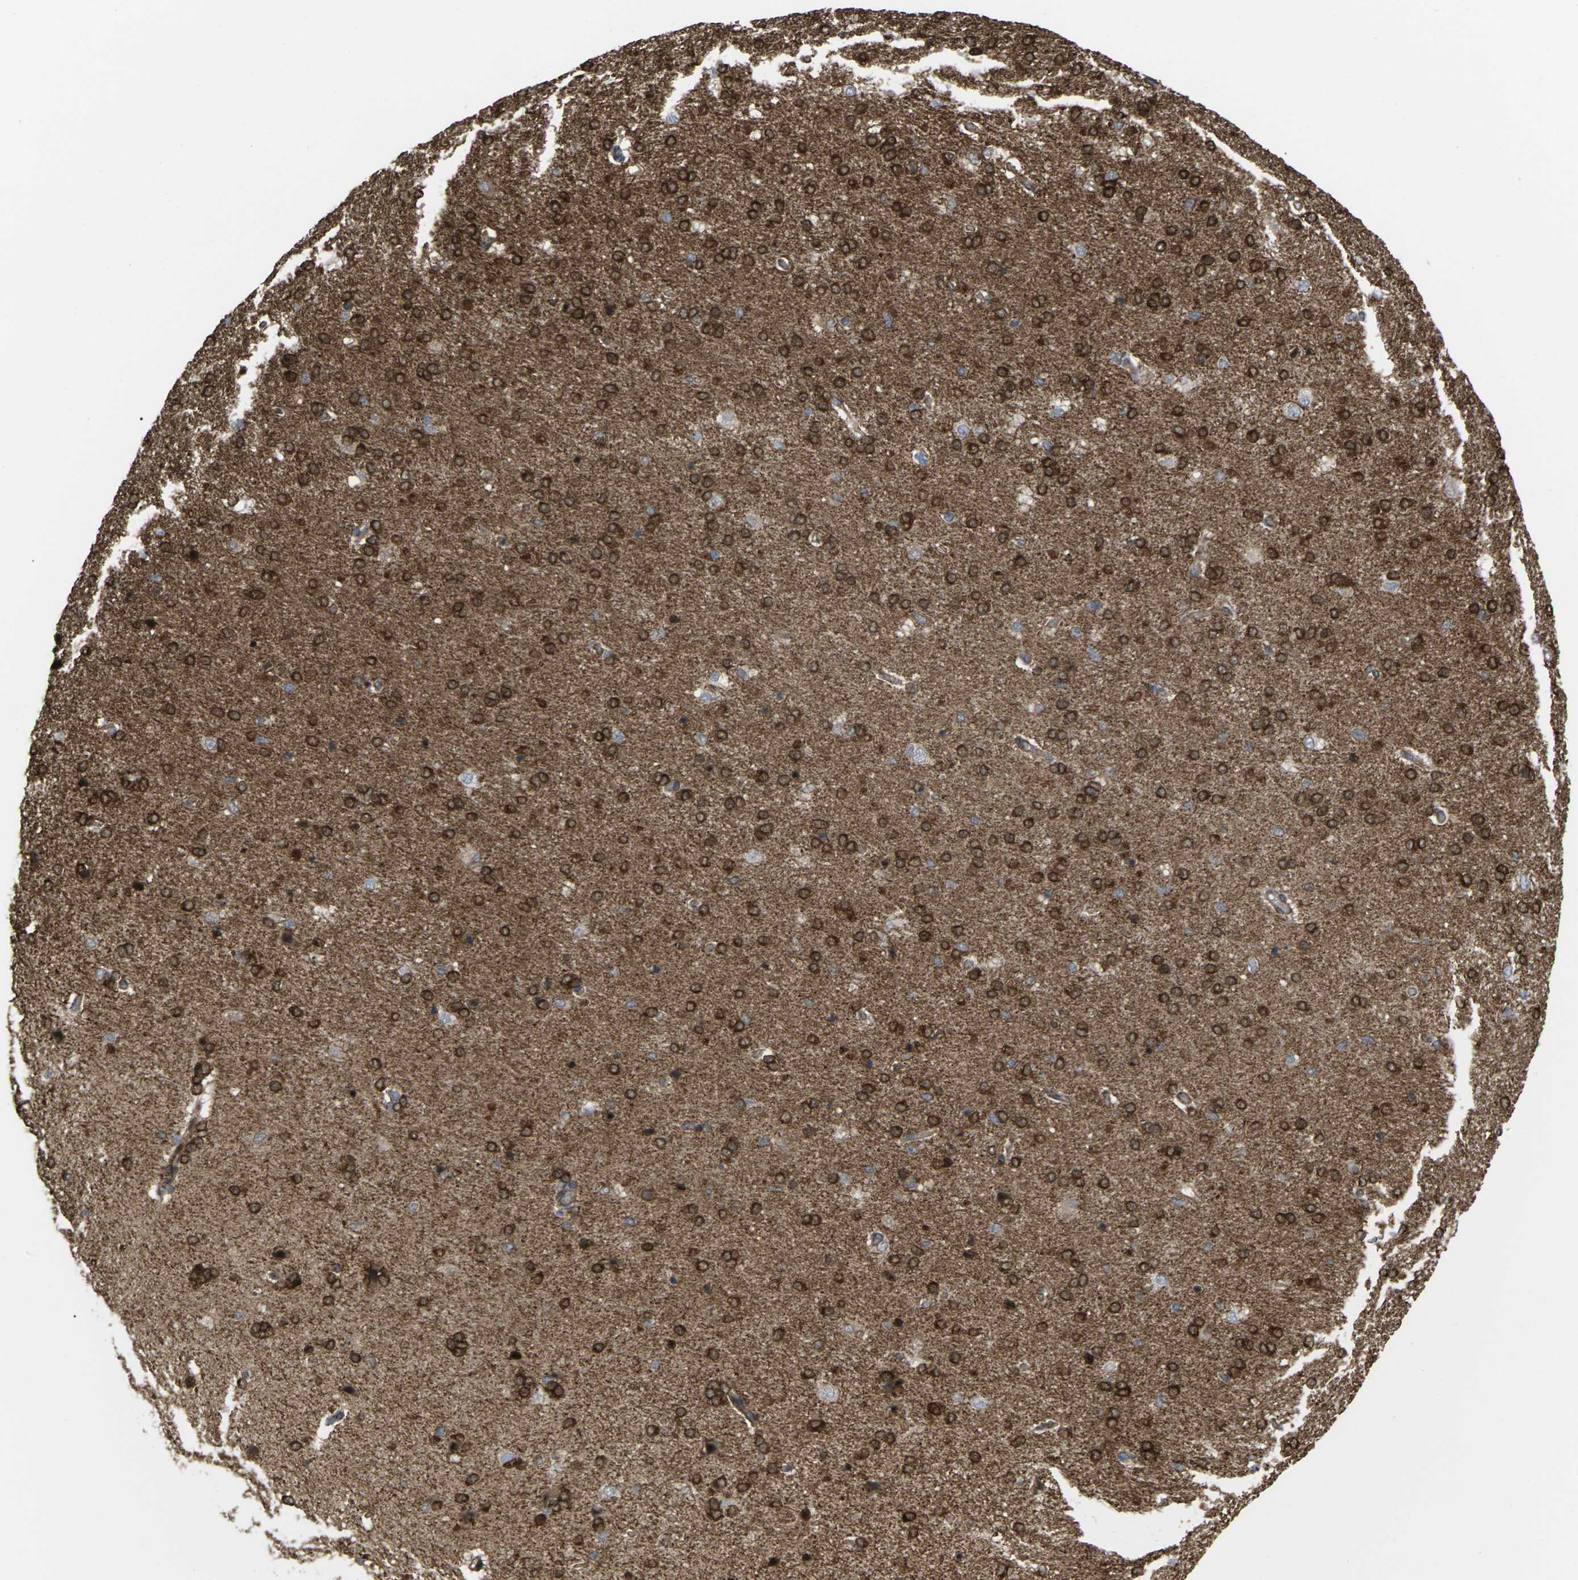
{"staining": {"intensity": "weak", "quantity": ">75%", "location": "cytoplasmic/membranous"}, "tissue": "cerebral cortex", "cell_type": "Endothelial cells", "image_type": "normal", "snomed": [{"axis": "morphology", "description": "Normal tissue, NOS"}, {"axis": "topography", "description": "Cerebral cortex"}], "caption": "Approximately >75% of endothelial cells in normal cerebral cortex reveal weak cytoplasmic/membranous protein expression as visualized by brown immunohistochemical staining.", "gene": "ROBO1", "patient": {"sex": "male", "age": 62}}